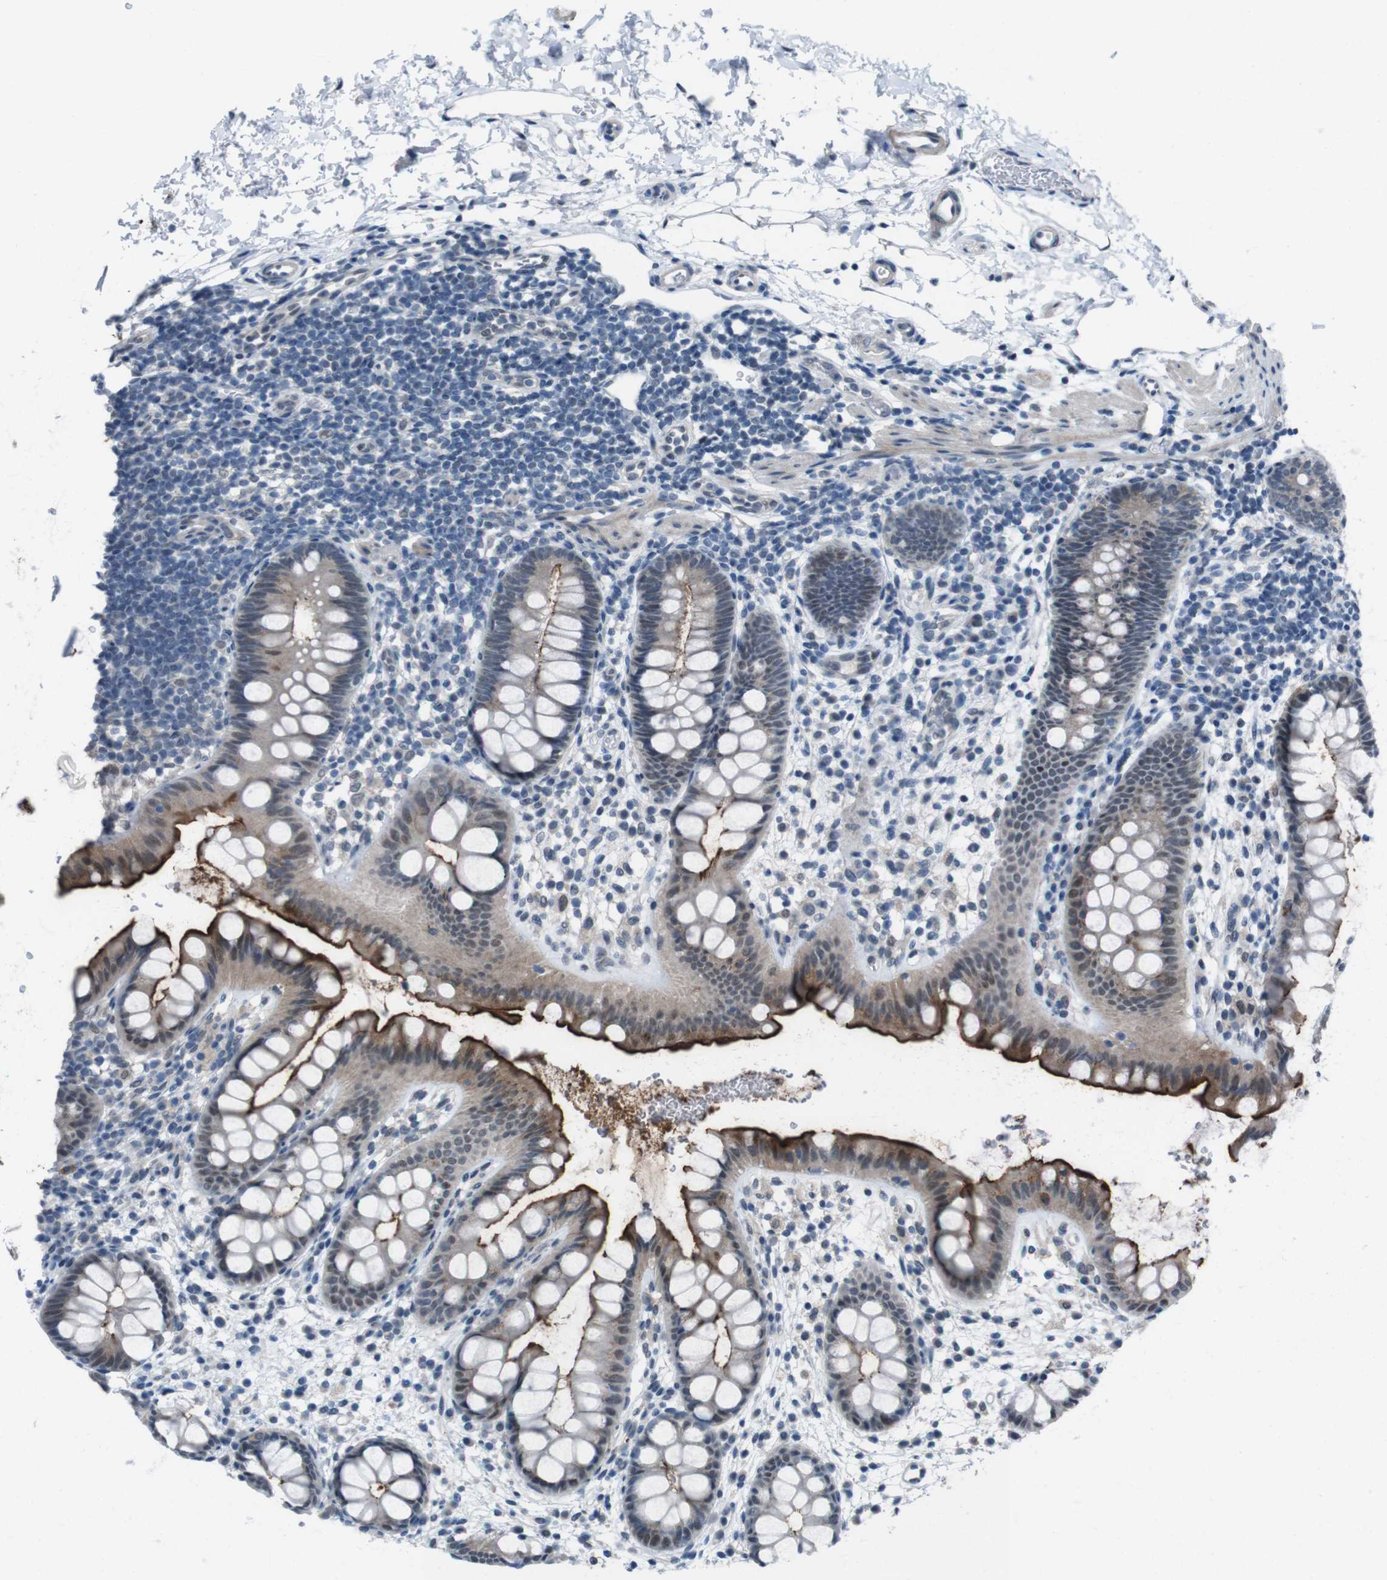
{"staining": {"intensity": "strong", "quantity": "25%-75%", "location": "cytoplasmic/membranous"}, "tissue": "rectum", "cell_type": "Glandular cells", "image_type": "normal", "snomed": [{"axis": "morphology", "description": "Normal tissue, NOS"}, {"axis": "topography", "description": "Rectum"}], "caption": "Benign rectum demonstrates strong cytoplasmic/membranous positivity in about 25%-75% of glandular cells, visualized by immunohistochemistry. The staining was performed using DAB to visualize the protein expression in brown, while the nuclei were stained in blue with hematoxylin (Magnification: 20x).", "gene": "CDHR2", "patient": {"sex": "female", "age": 24}}